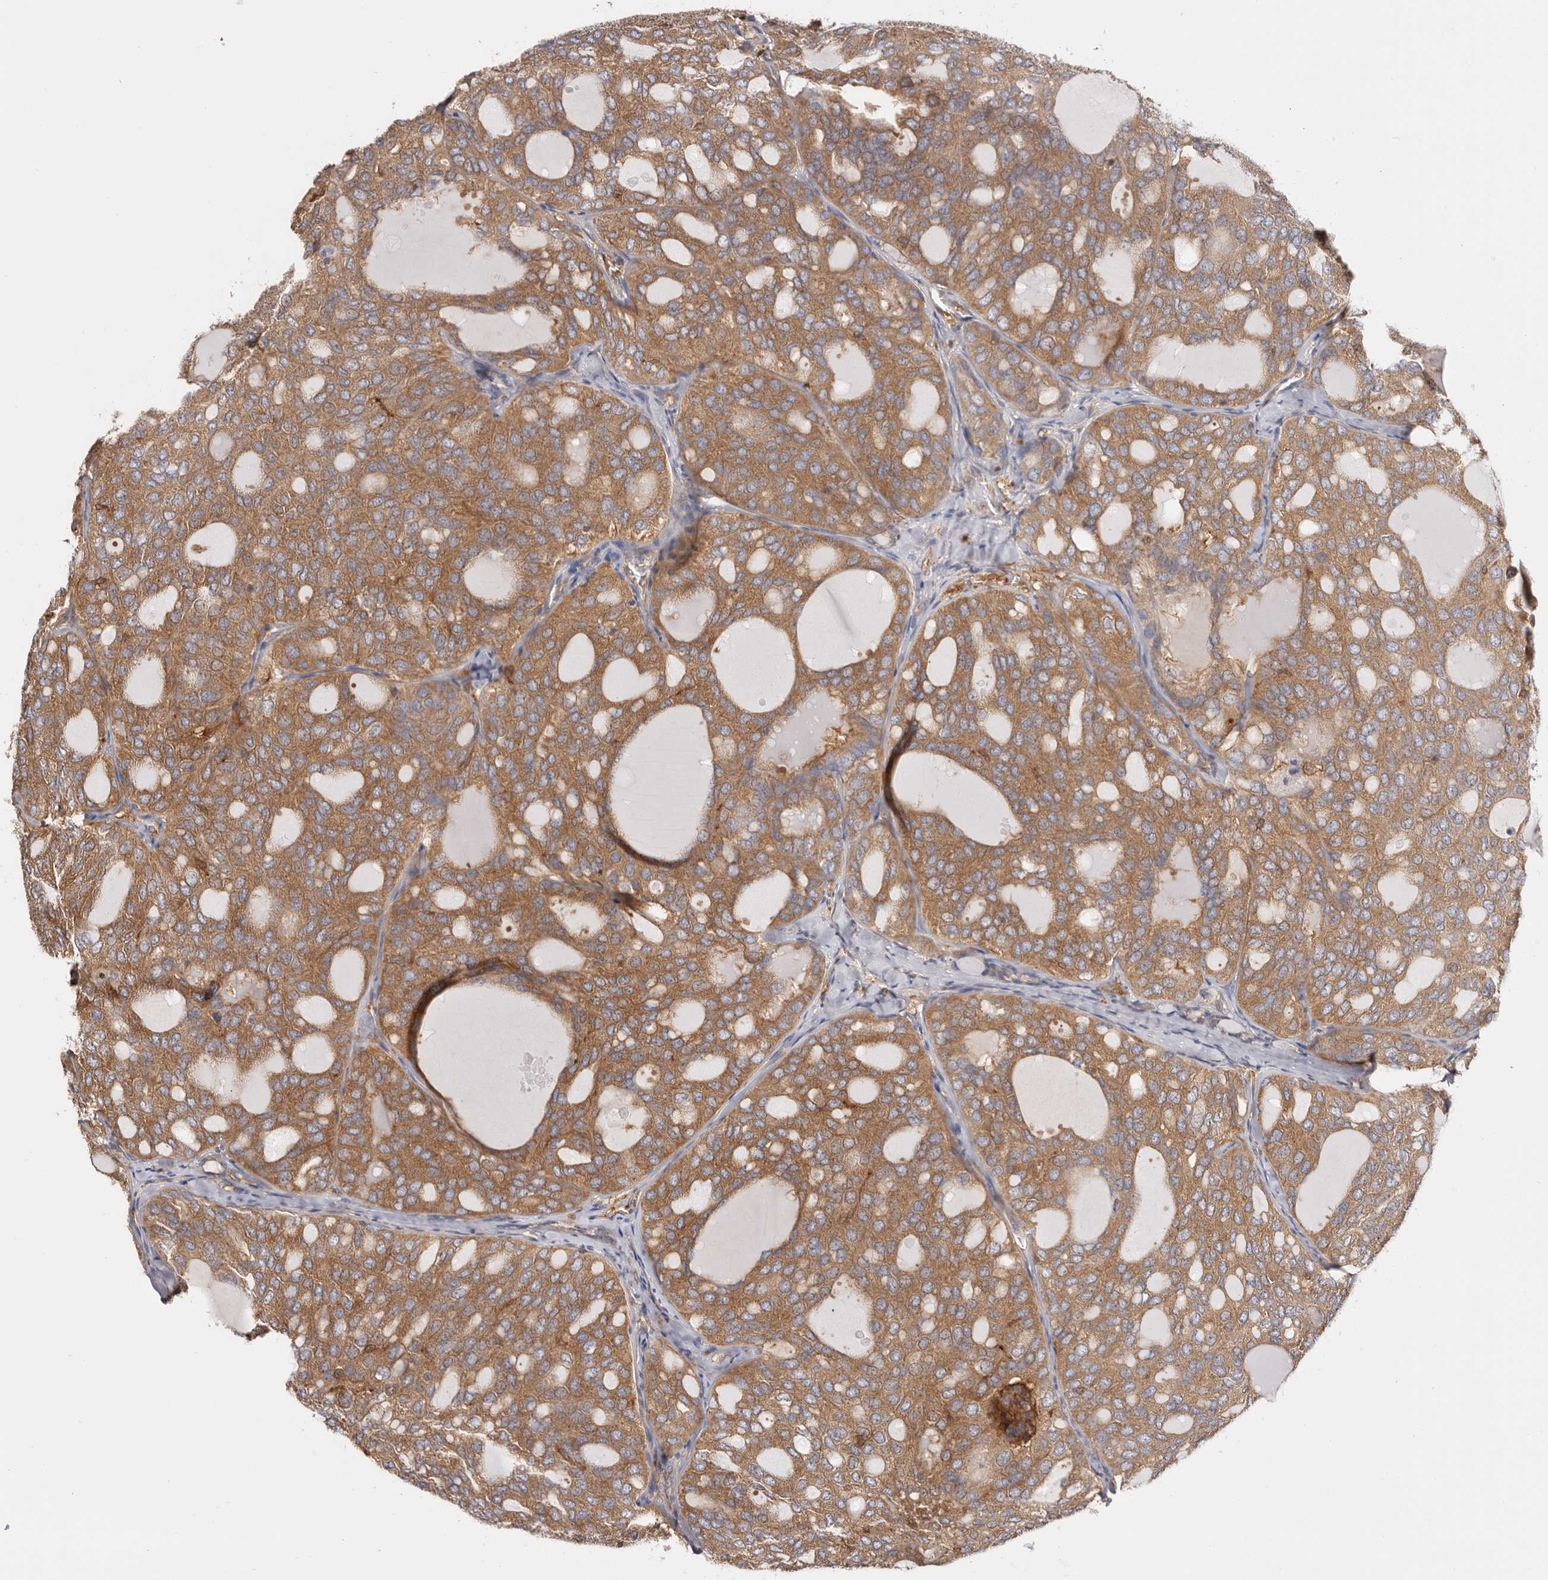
{"staining": {"intensity": "moderate", "quantity": ">75%", "location": "cytoplasmic/membranous"}, "tissue": "thyroid cancer", "cell_type": "Tumor cells", "image_type": "cancer", "snomed": [{"axis": "morphology", "description": "Follicular adenoma carcinoma, NOS"}, {"axis": "topography", "description": "Thyroid gland"}], "caption": "Thyroid follicular adenoma carcinoma stained with DAB IHC exhibits medium levels of moderate cytoplasmic/membranous staining in approximately >75% of tumor cells.", "gene": "LAP3", "patient": {"sex": "male", "age": 75}}